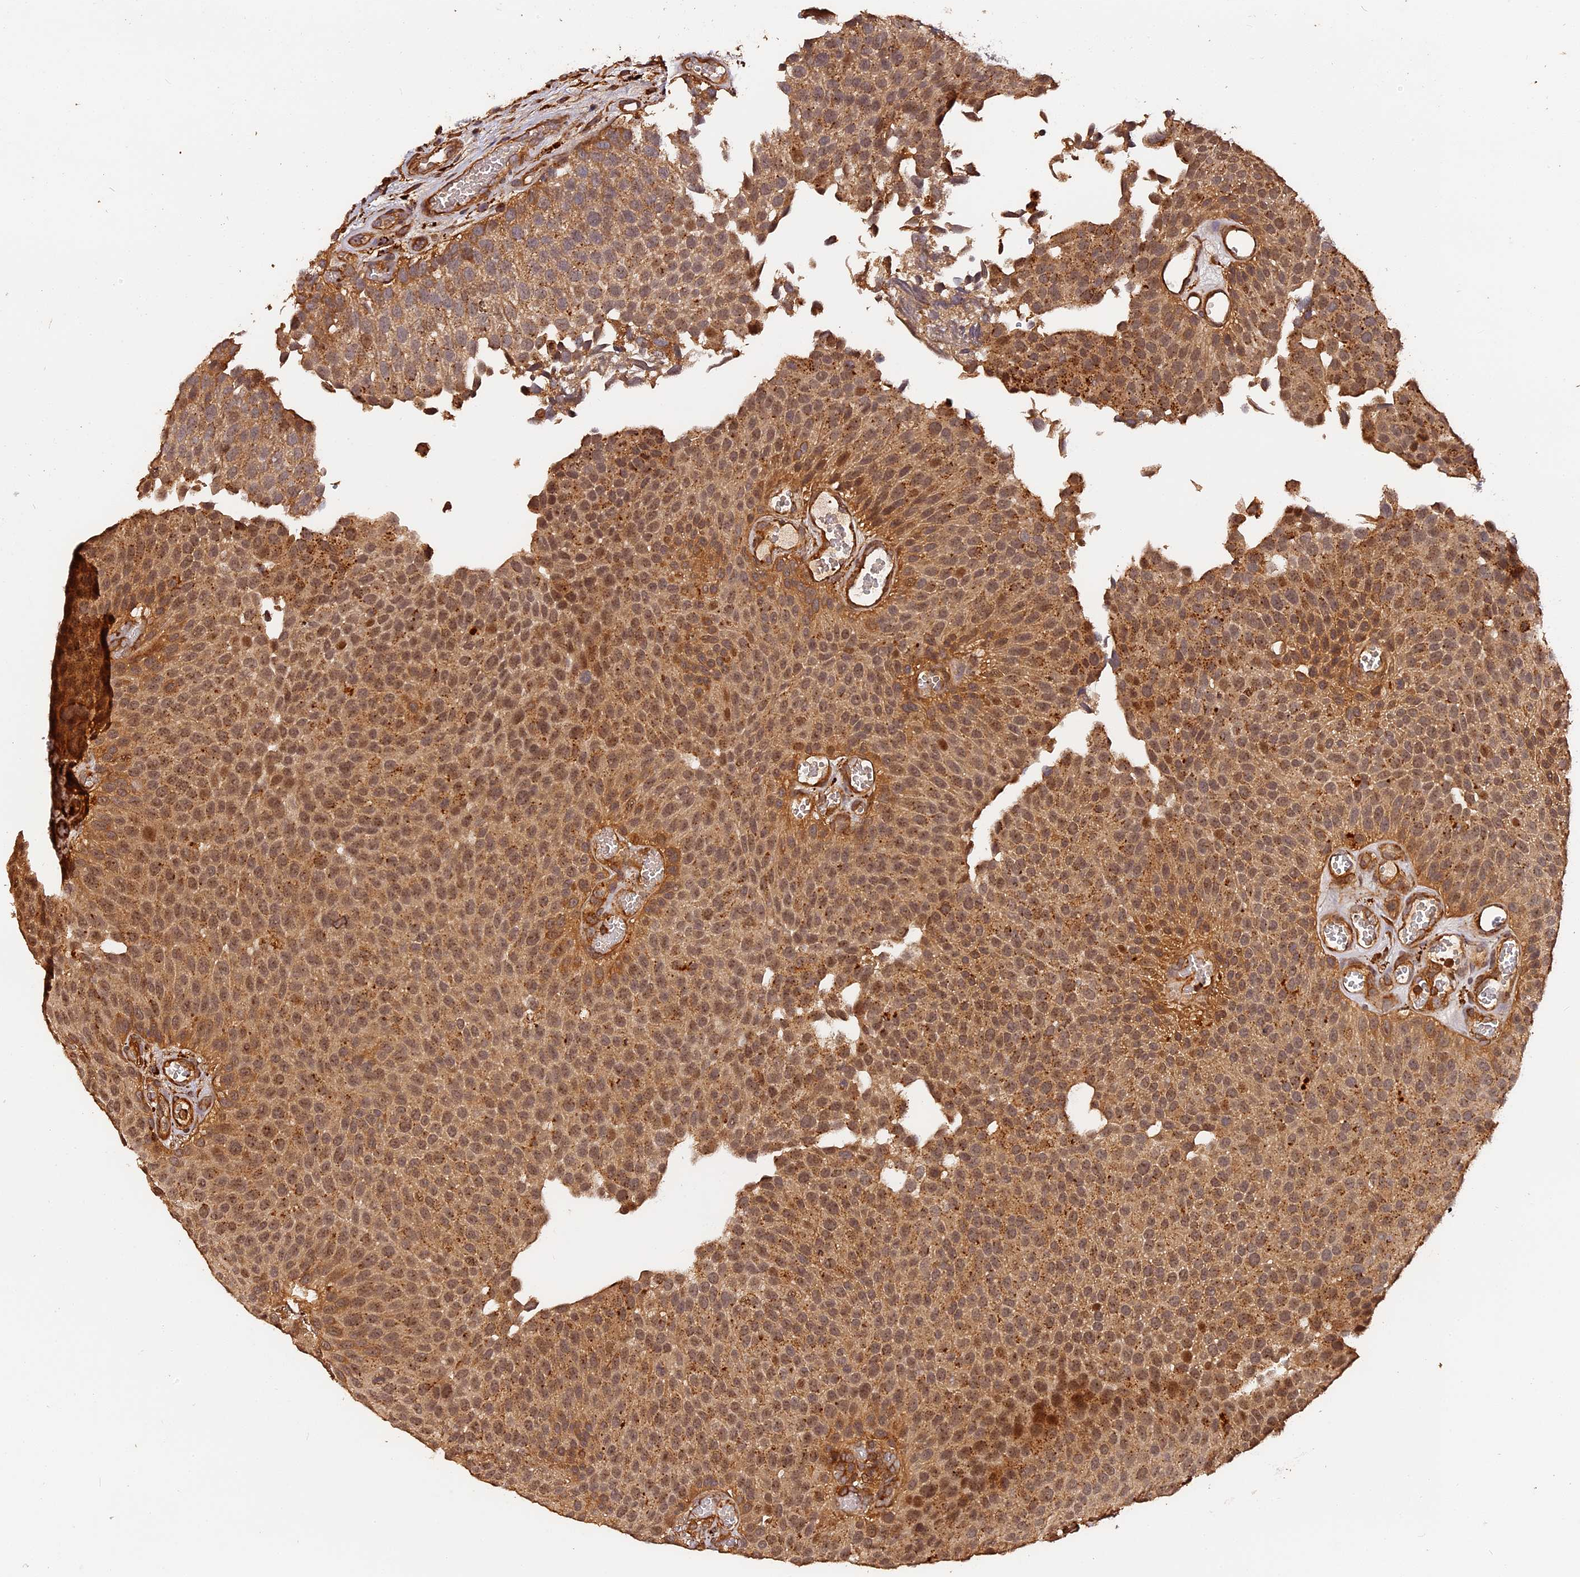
{"staining": {"intensity": "moderate", "quantity": ">75%", "location": "cytoplasmic/membranous,nuclear"}, "tissue": "urothelial cancer", "cell_type": "Tumor cells", "image_type": "cancer", "snomed": [{"axis": "morphology", "description": "Urothelial carcinoma, Low grade"}, {"axis": "topography", "description": "Urinary bladder"}], "caption": "Immunohistochemical staining of human urothelial cancer demonstrates medium levels of moderate cytoplasmic/membranous and nuclear protein positivity in about >75% of tumor cells.", "gene": "MMP15", "patient": {"sex": "male", "age": 89}}